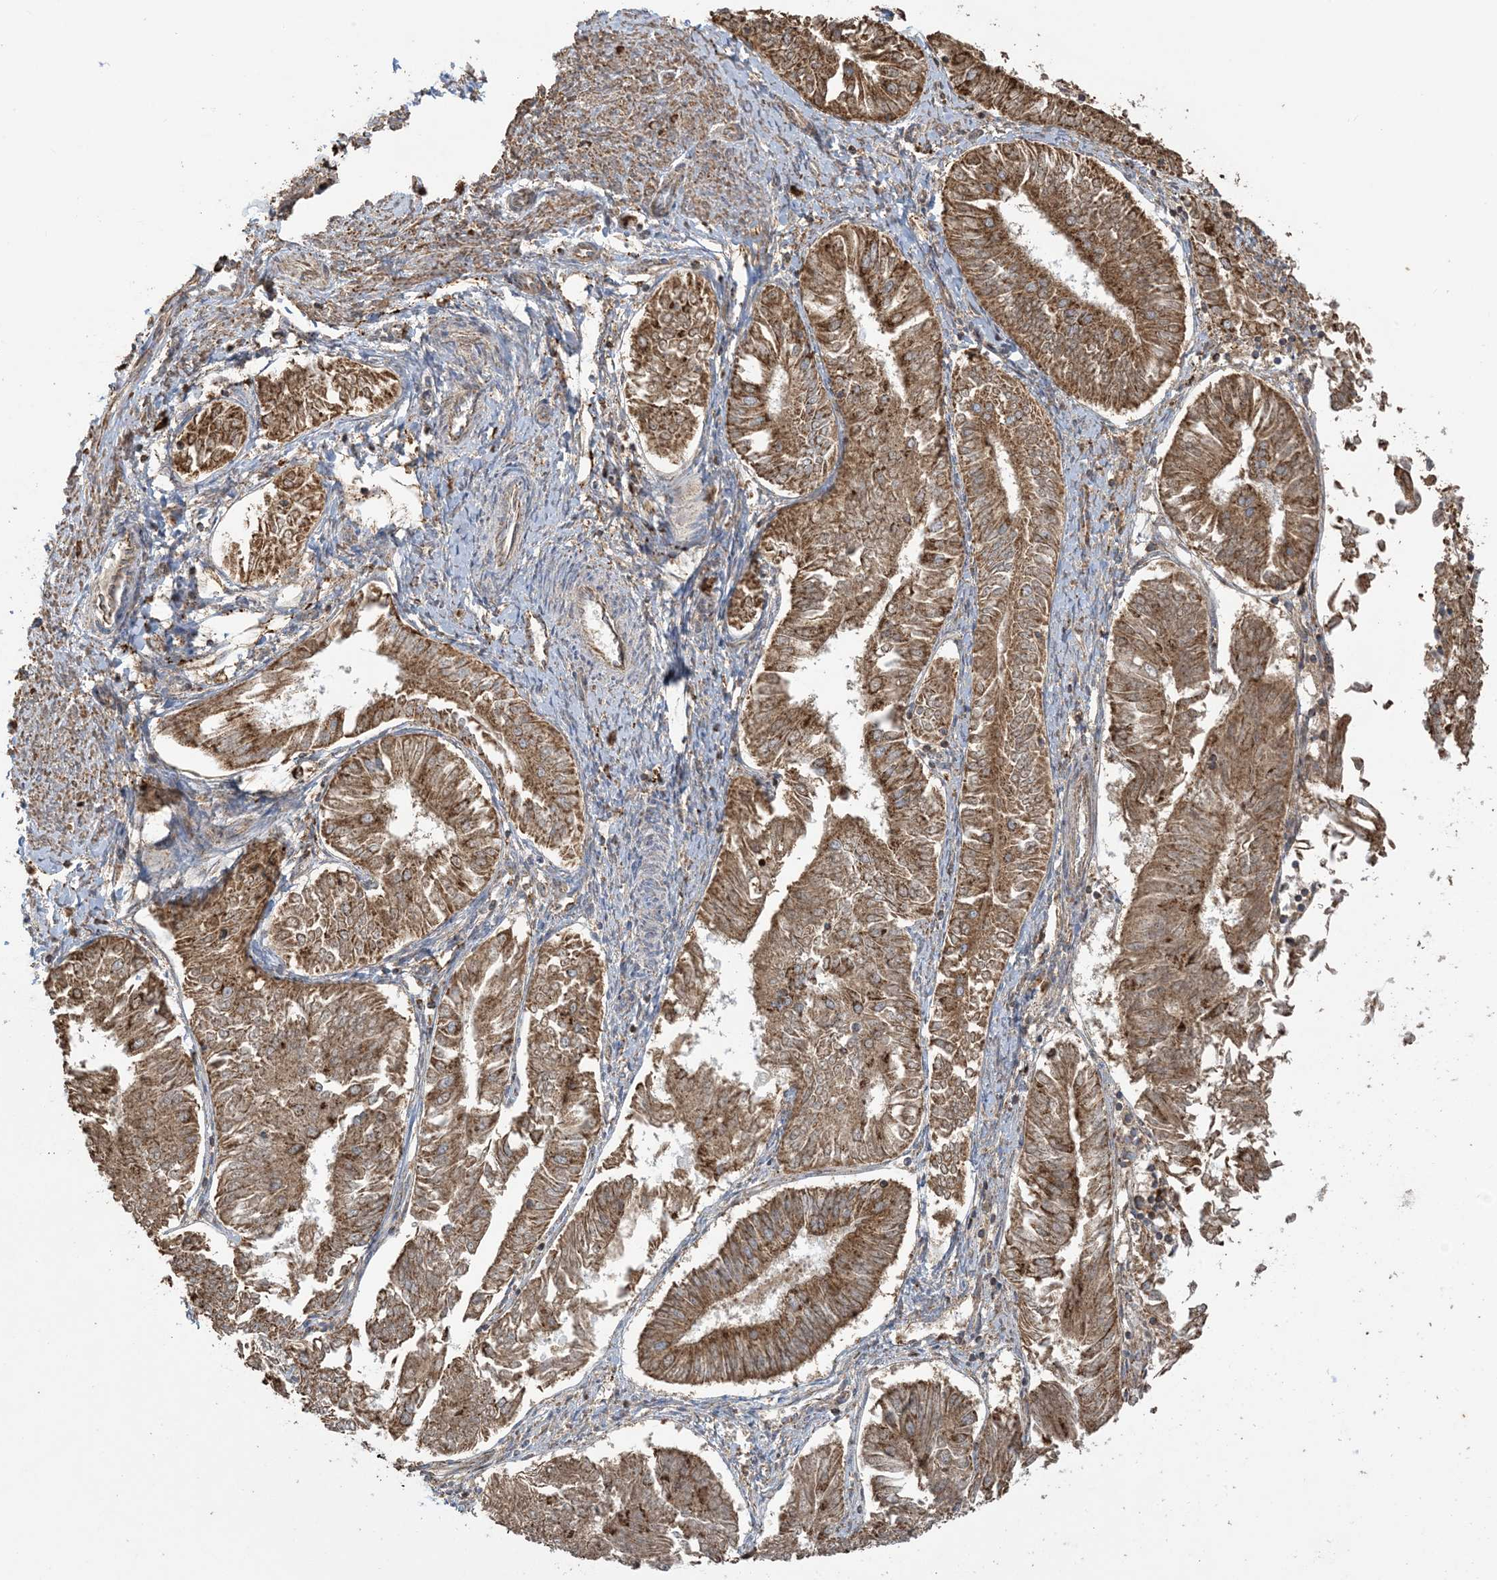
{"staining": {"intensity": "moderate", "quantity": ">75%", "location": "cytoplasmic/membranous"}, "tissue": "endometrial cancer", "cell_type": "Tumor cells", "image_type": "cancer", "snomed": [{"axis": "morphology", "description": "Adenocarcinoma, NOS"}, {"axis": "topography", "description": "Endometrium"}], "caption": "Immunohistochemical staining of human adenocarcinoma (endometrial) shows medium levels of moderate cytoplasmic/membranous expression in approximately >75% of tumor cells. Nuclei are stained in blue.", "gene": "AGA", "patient": {"sex": "female", "age": 58}}